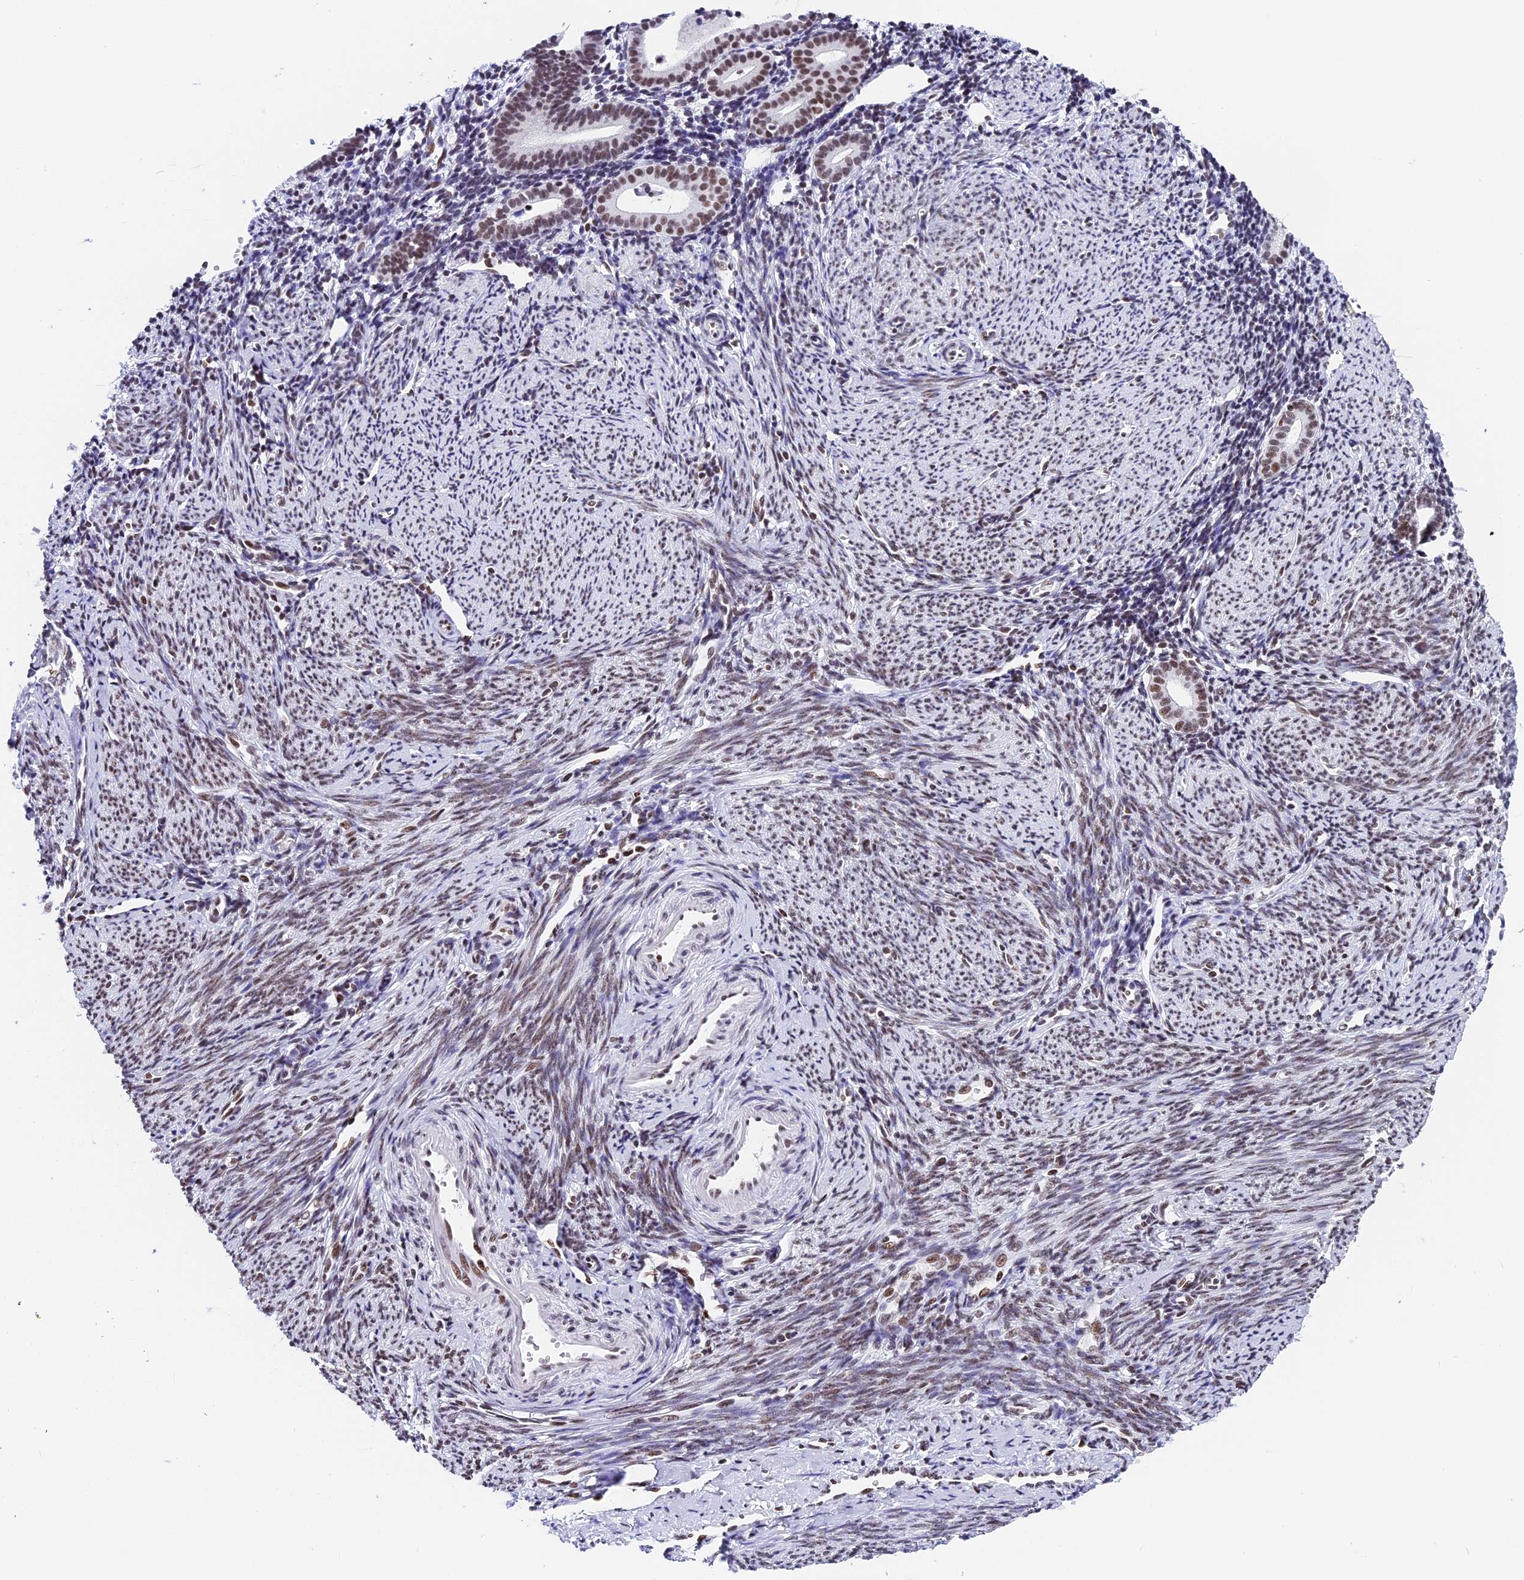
{"staining": {"intensity": "moderate", "quantity": "<25%", "location": "nuclear"}, "tissue": "endometrium", "cell_type": "Cells in endometrial stroma", "image_type": "normal", "snomed": [{"axis": "morphology", "description": "Normal tissue, NOS"}, {"axis": "topography", "description": "Endometrium"}], "caption": "Immunohistochemical staining of normal human endometrium demonstrates <25% levels of moderate nuclear protein positivity in about <25% of cells in endometrial stroma. (Stains: DAB in brown, nuclei in blue, Microscopy: brightfield microscopy at high magnification).", "gene": "SBNO1", "patient": {"sex": "female", "age": 56}}